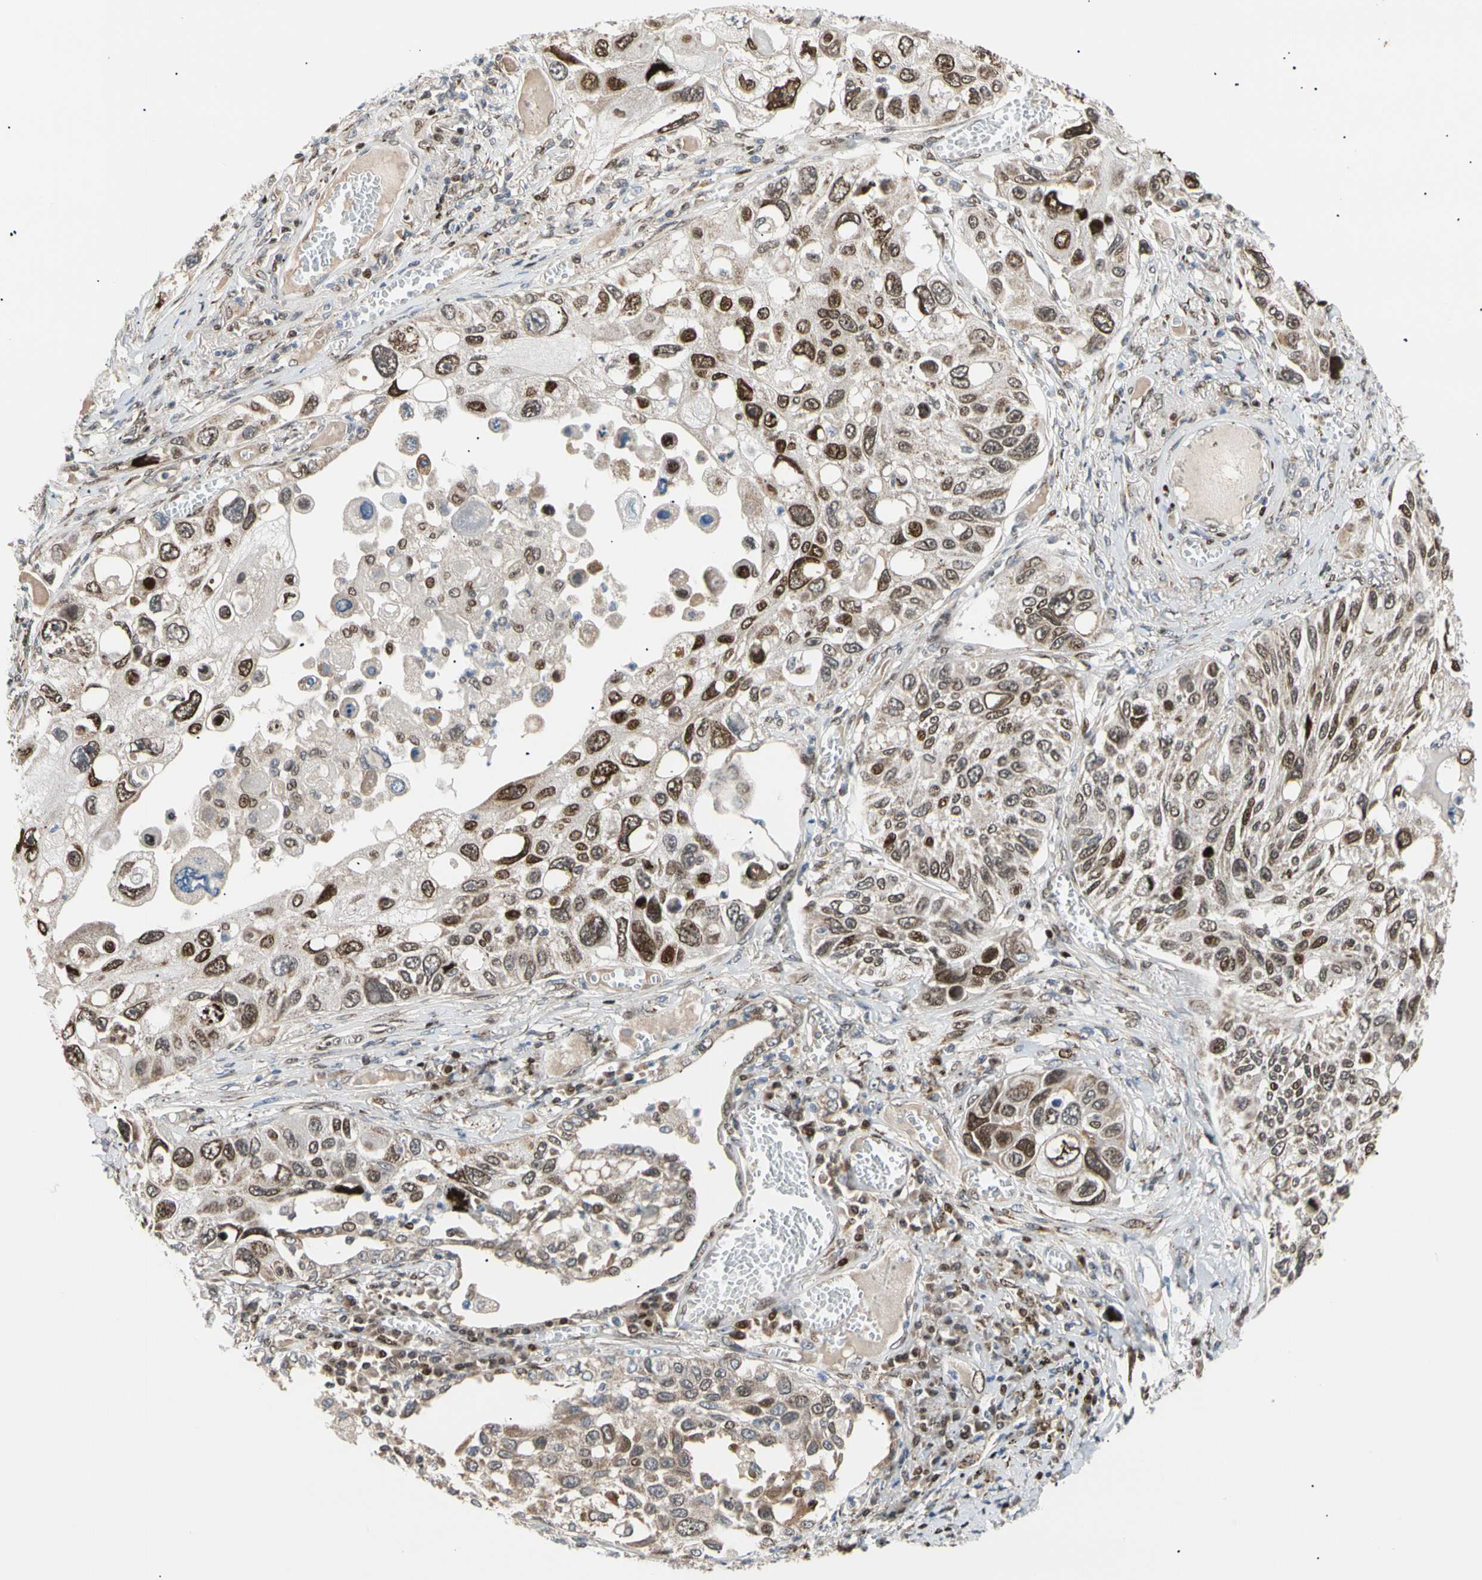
{"staining": {"intensity": "moderate", "quantity": "25%-75%", "location": "nuclear"}, "tissue": "lung cancer", "cell_type": "Tumor cells", "image_type": "cancer", "snomed": [{"axis": "morphology", "description": "Squamous cell carcinoma, NOS"}, {"axis": "topography", "description": "Lung"}], "caption": "An image showing moderate nuclear expression in about 25%-75% of tumor cells in lung cancer, as visualized by brown immunohistochemical staining.", "gene": "E2F1", "patient": {"sex": "male", "age": 71}}